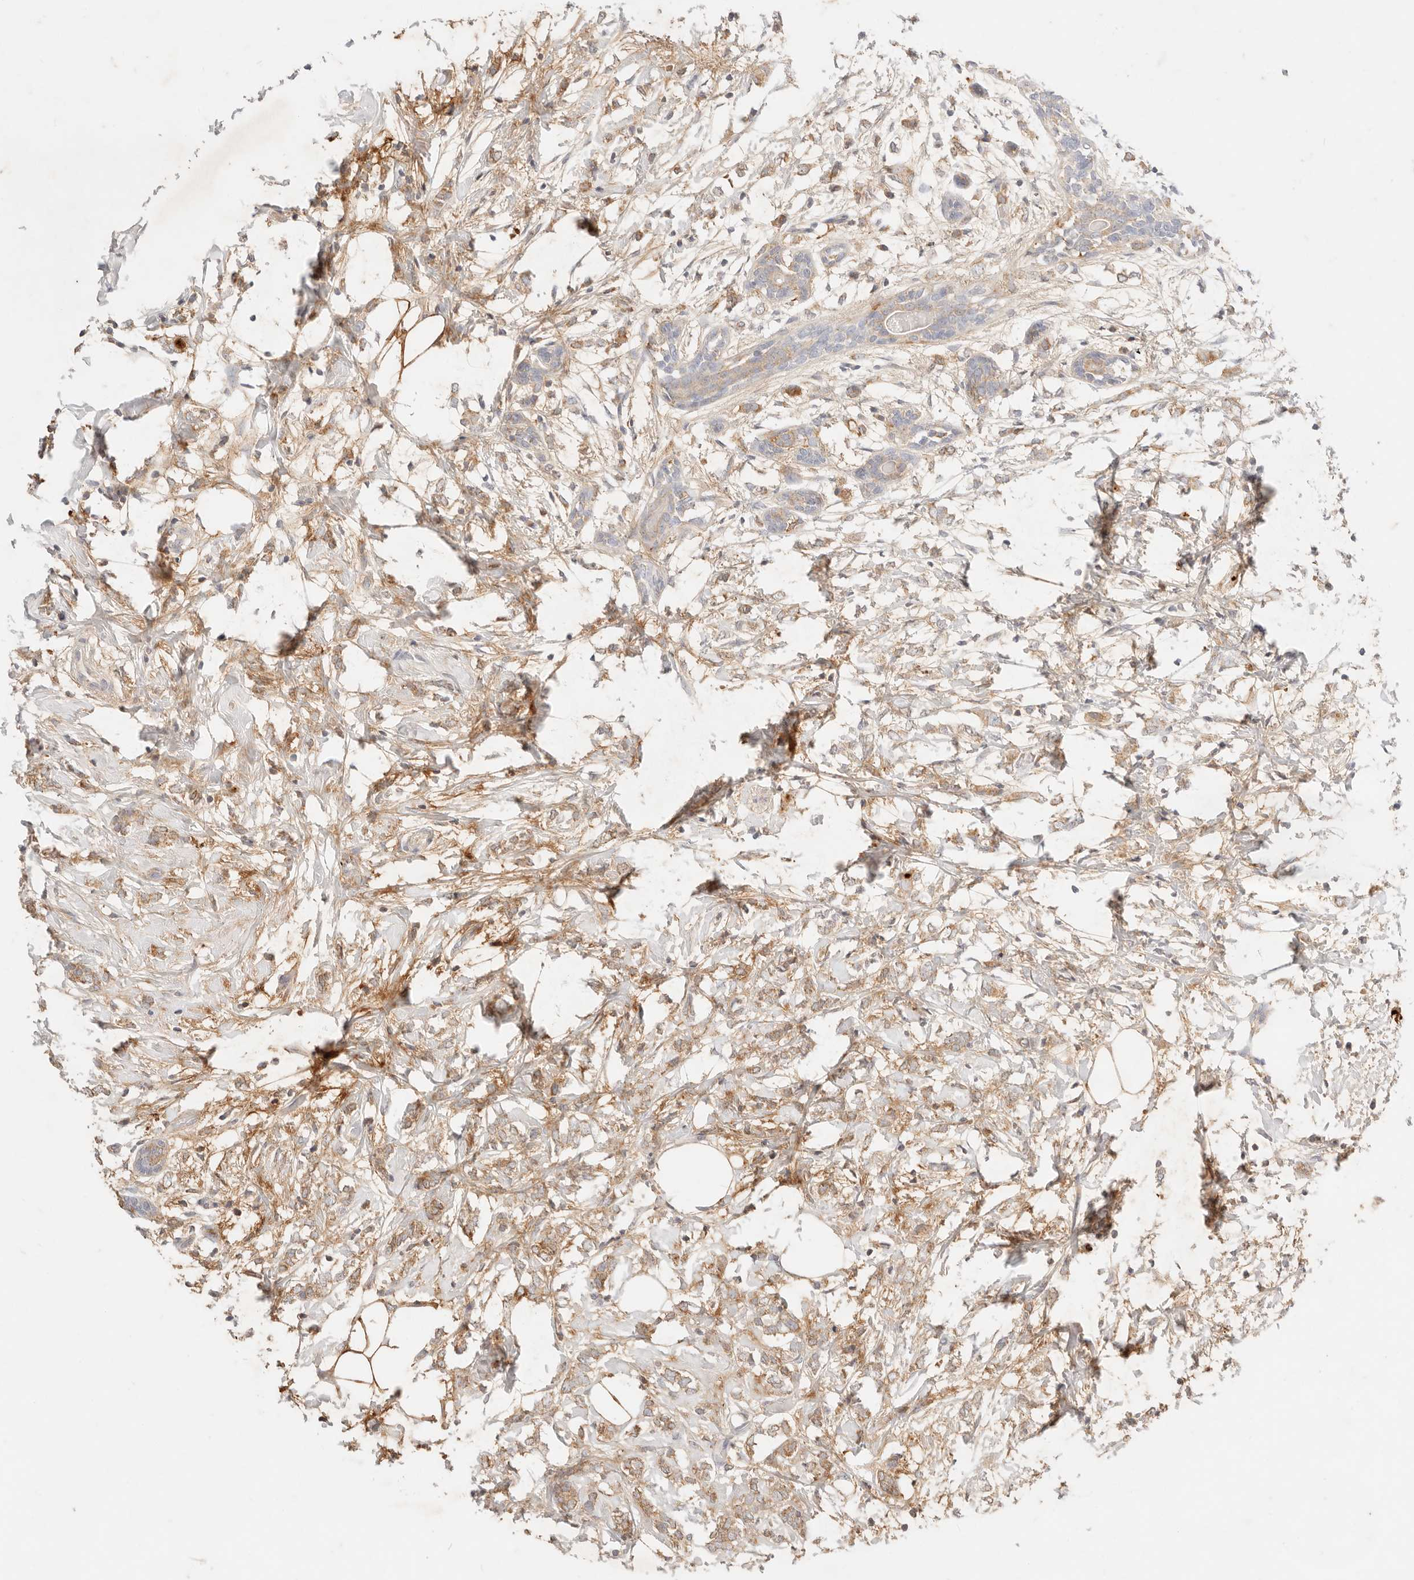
{"staining": {"intensity": "moderate", "quantity": ">75%", "location": "cytoplasmic/membranous"}, "tissue": "breast cancer", "cell_type": "Tumor cells", "image_type": "cancer", "snomed": [{"axis": "morphology", "description": "Normal tissue, NOS"}, {"axis": "morphology", "description": "Lobular carcinoma"}, {"axis": "topography", "description": "Breast"}], "caption": "Protein expression analysis of human breast cancer reveals moderate cytoplasmic/membranous staining in approximately >75% of tumor cells.", "gene": "HK2", "patient": {"sex": "female", "age": 47}}